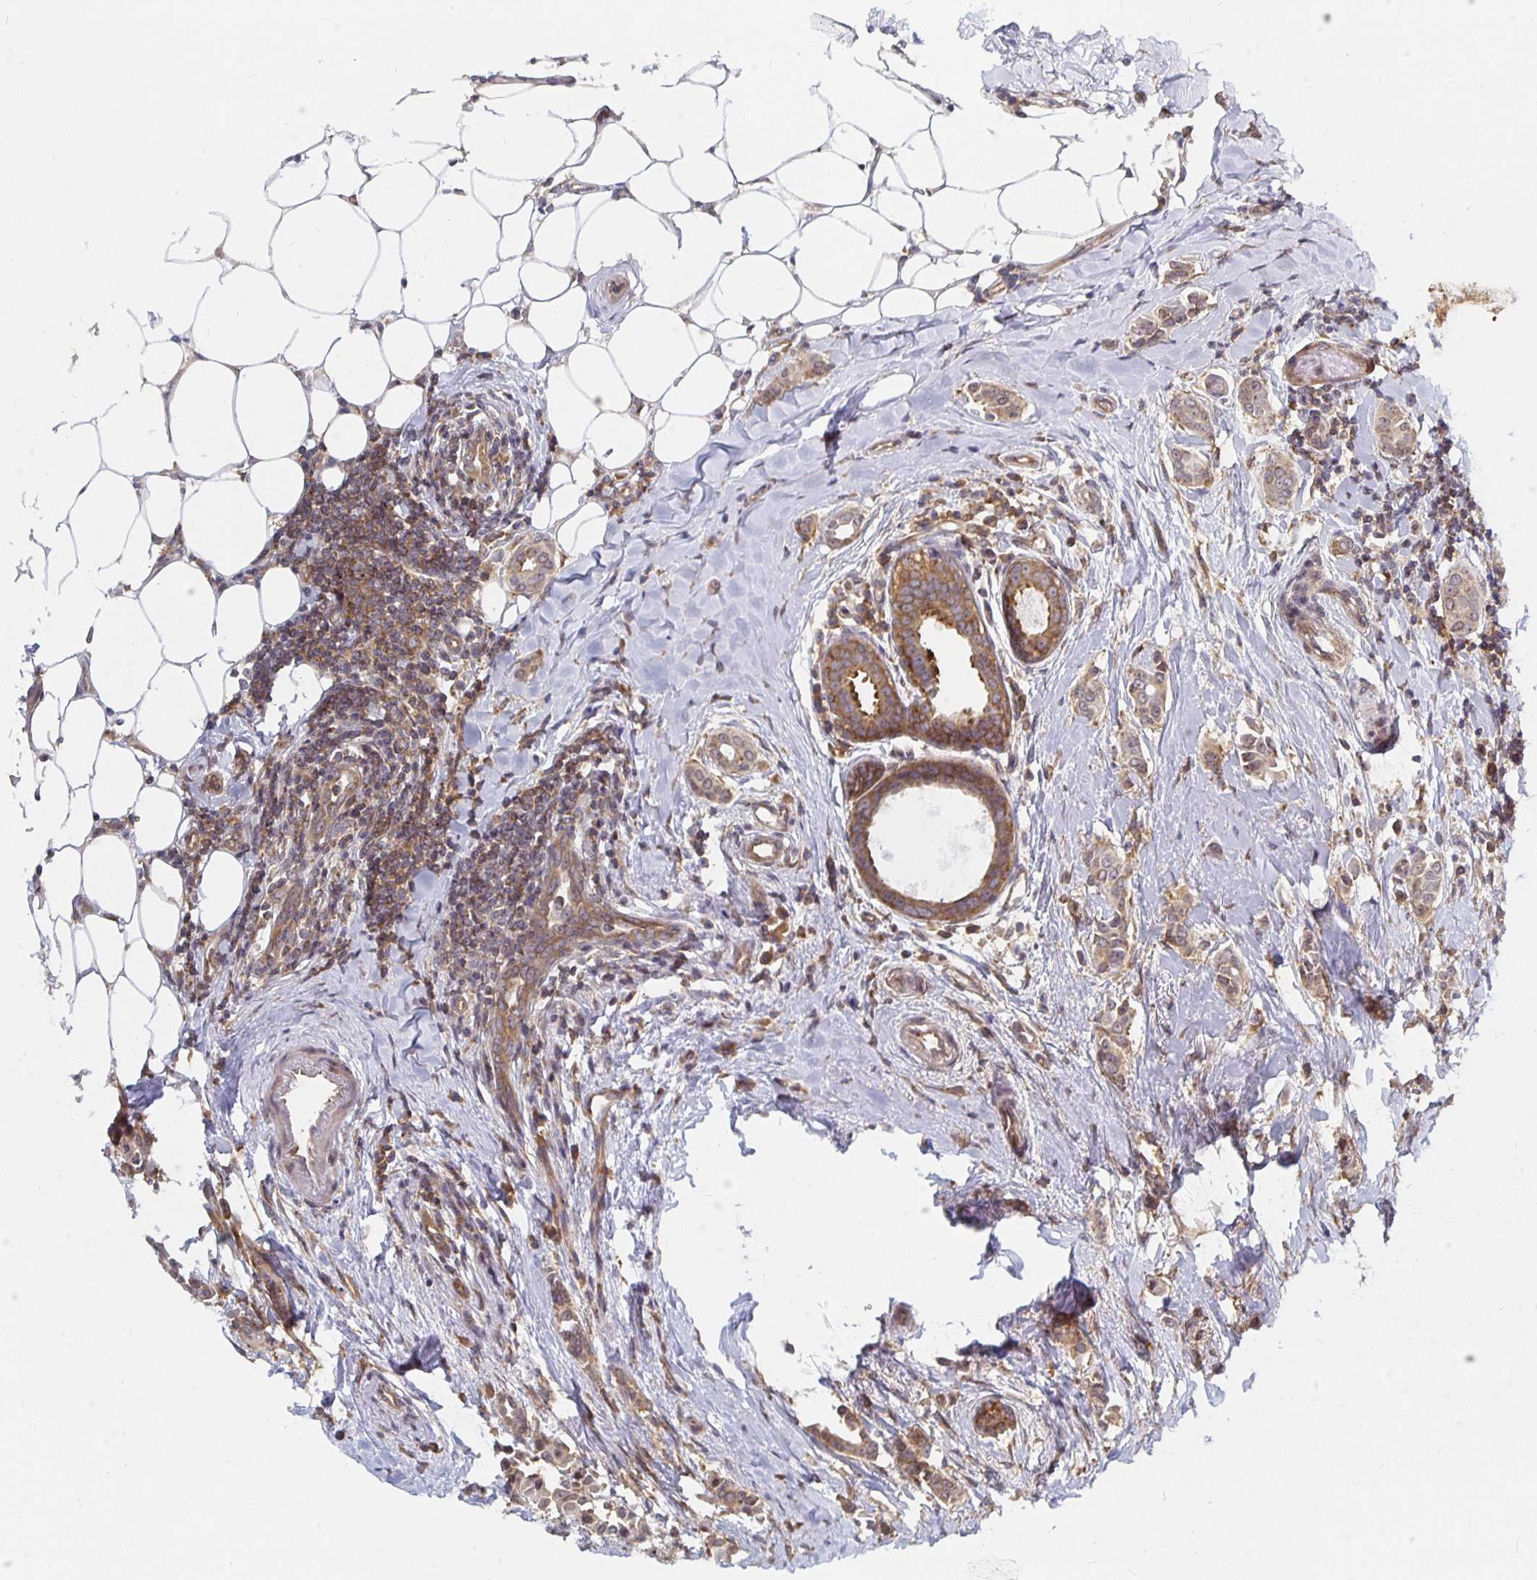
{"staining": {"intensity": "weak", "quantity": ">75%", "location": "cytoplasmic/membranous"}, "tissue": "breast cancer", "cell_type": "Tumor cells", "image_type": "cancer", "snomed": [{"axis": "morphology", "description": "Duct carcinoma"}, {"axis": "topography", "description": "Breast"}], "caption": "Protein analysis of intraductal carcinoma (breast) tissue demonstrates weak cytoplasmic/membranous expression in approximately >75% of tumor cells.", "gene": "PDAP1", "patient": {"sex": "female", "age": 64}}